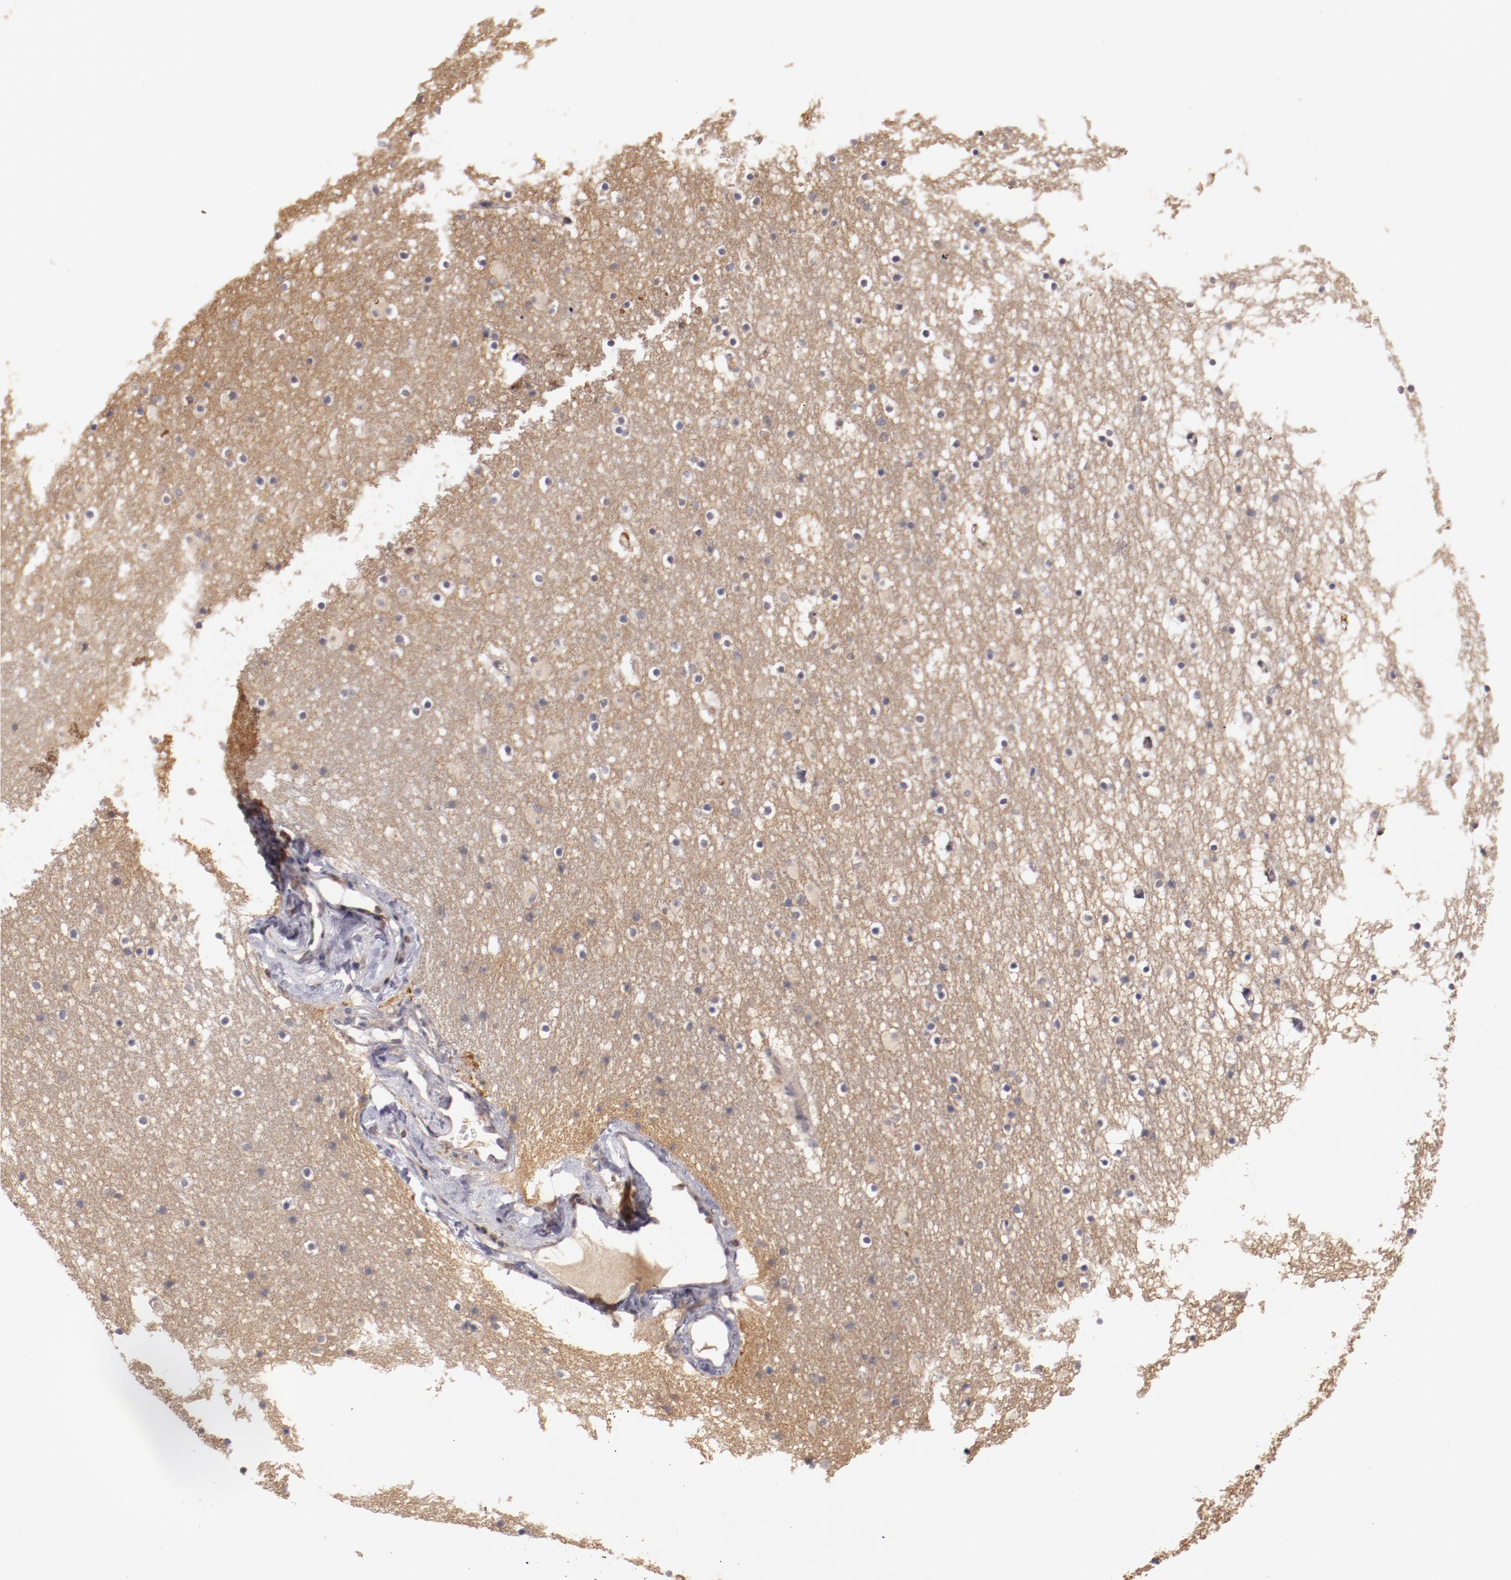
{"staining": {"intensity": "negative", "quantity": "none", "location": "none"}, "tissue": "caudate", "cell_type": "Glial cells", "image_type": "normal", "snomed": [{"axis": "morphology", "description": "Normal tissue, NOS"}, {"axis": "topography", "description": "Lateral ventricle wall"}], "caption": "DAB (3,3'-diaminobenzidine) immunohistochemical staining of benign caudate demonstrates no significant positivity in glial cells.", "gene": "MBL2", "patient": {"sex": "male", "age": 45}}